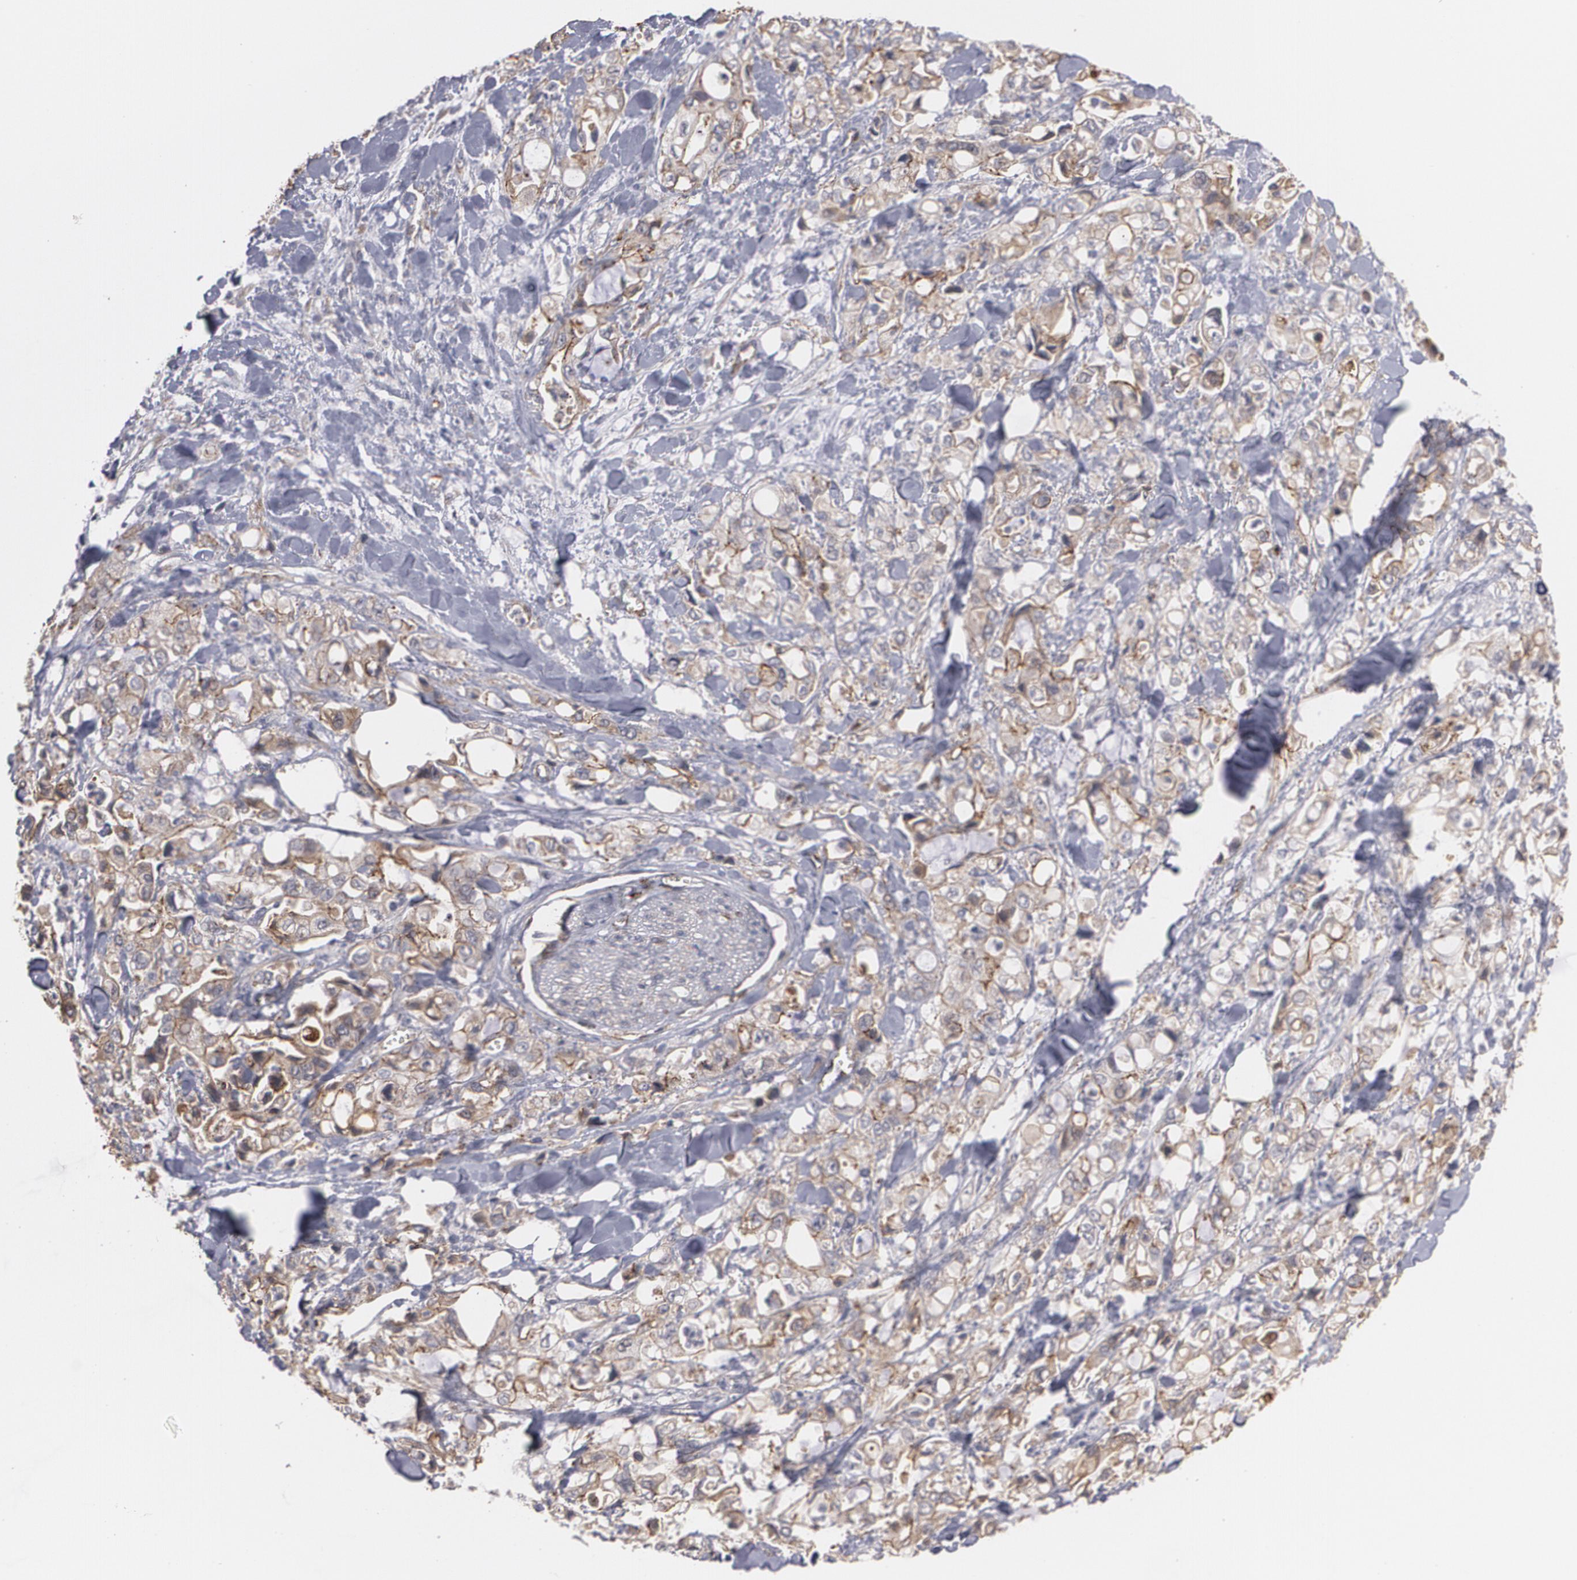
{"staining": {"intensity": "moderate", "quantity": ">75%", "location": "cytoplasmic/membranous"}, "tissue": "pancreatic cancer", "cell_type": "Tumor cells", "image_type": "cancer", "snomed": [{"axis": "morphology", "description": "Adenocarcinoma, NOS"}, {"axis": "topography", "description": "Pancreas"}], "caption": "Approximately >75% of tumor cells in pancreatic cancer exhibit moderate cytoplasmic/membranous protein expression as visualized by brown immunohistochemical staining.", "gene": "TJP1", "patient": {"sex": "male", "age": 70}}